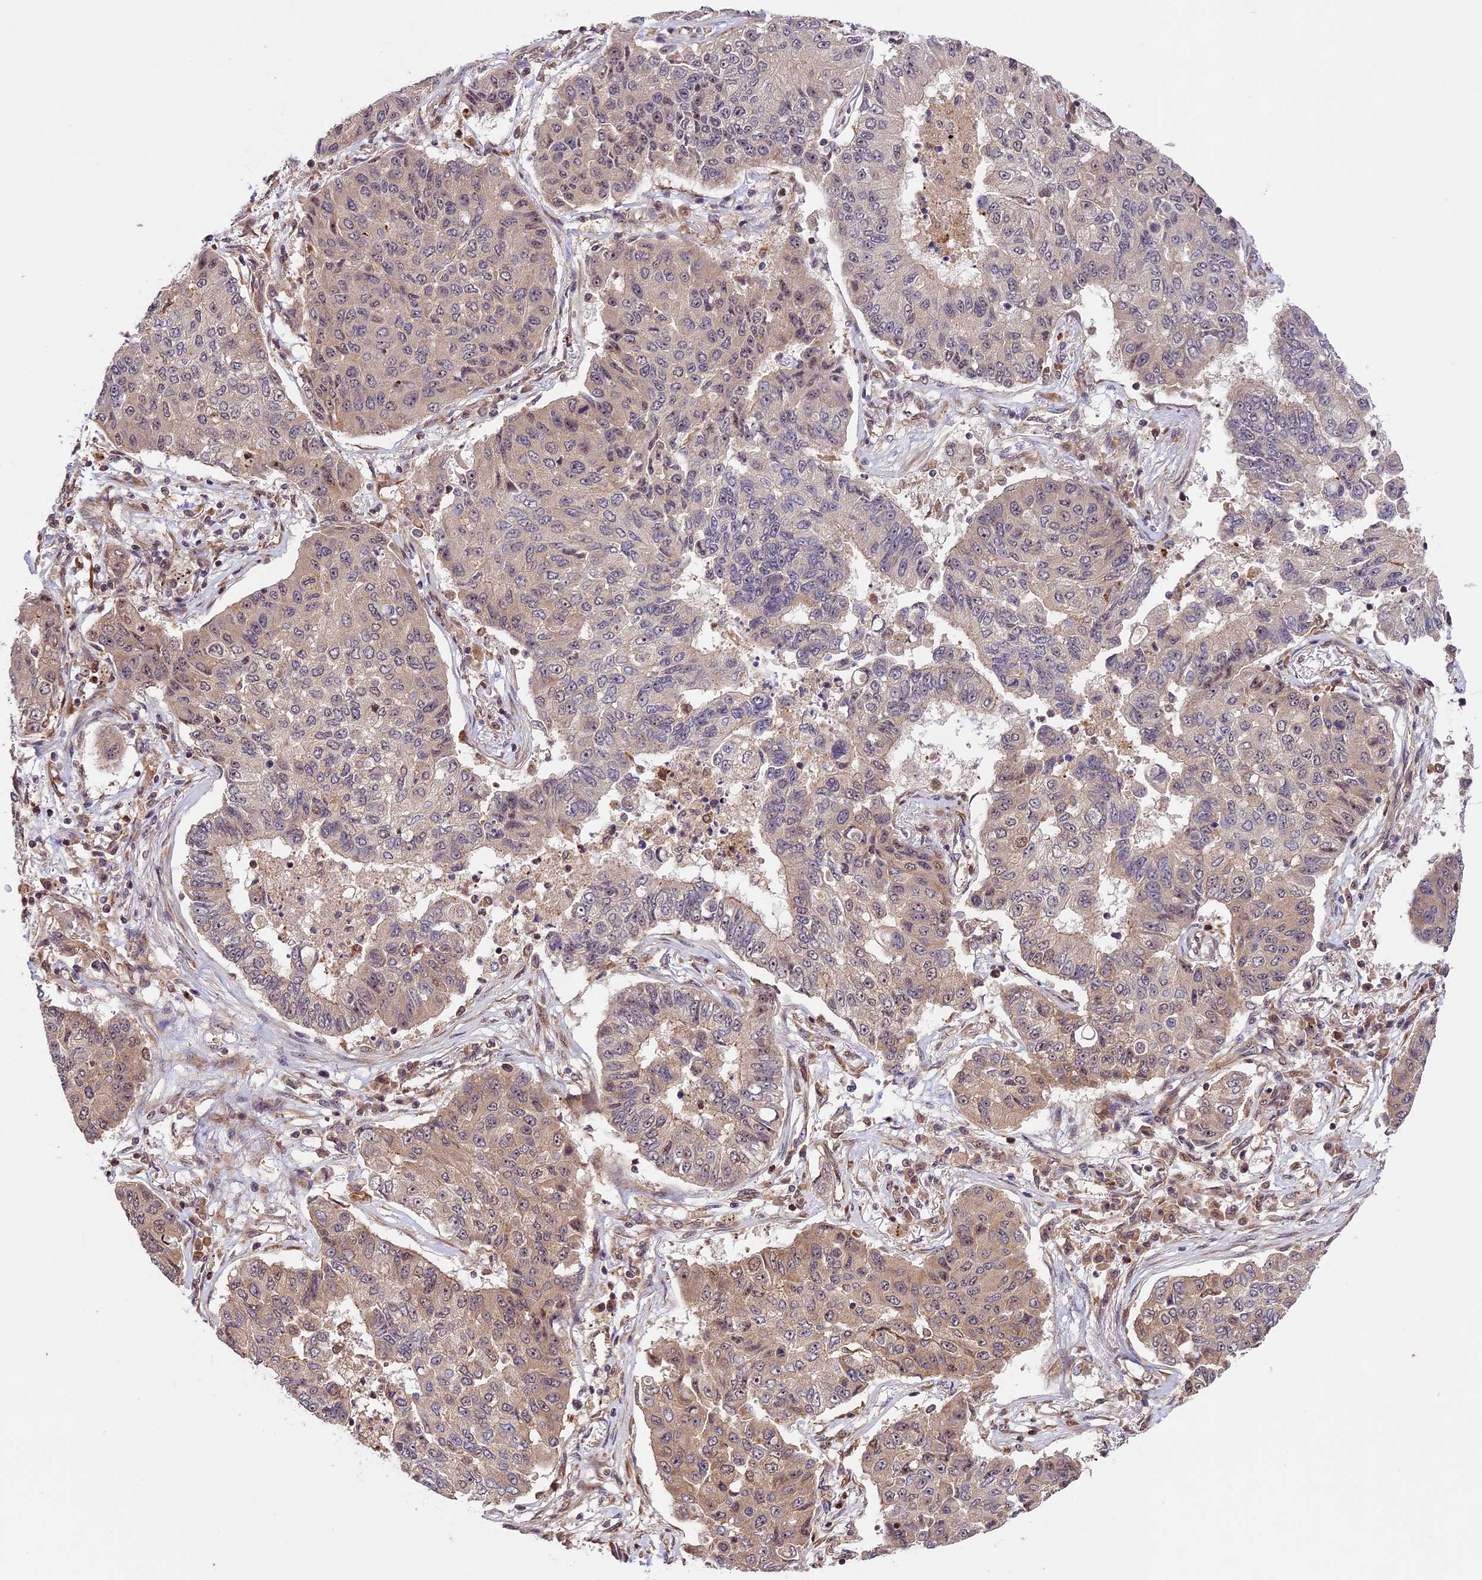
{"staining": {"intensity": "weak", "quantity": "<25%", "location": "cytoplasmic/membranous"}, "tissue": "lung cancer", "cell_type": "Tumor cells", "image_type": "cancer", "snomed": [{"axis": "morphology", "description": "Squamous cell carcinoma, NOS"}, {"axis": "topography", "description": "Lung"}], "caption": "Lung squamous cell carcinoma stained for a protein using immunohistochemistry (IHC) reveals no staining tumor cells.", "gene": "DHX38", "patient": {"sex": "male", "age": 74}}